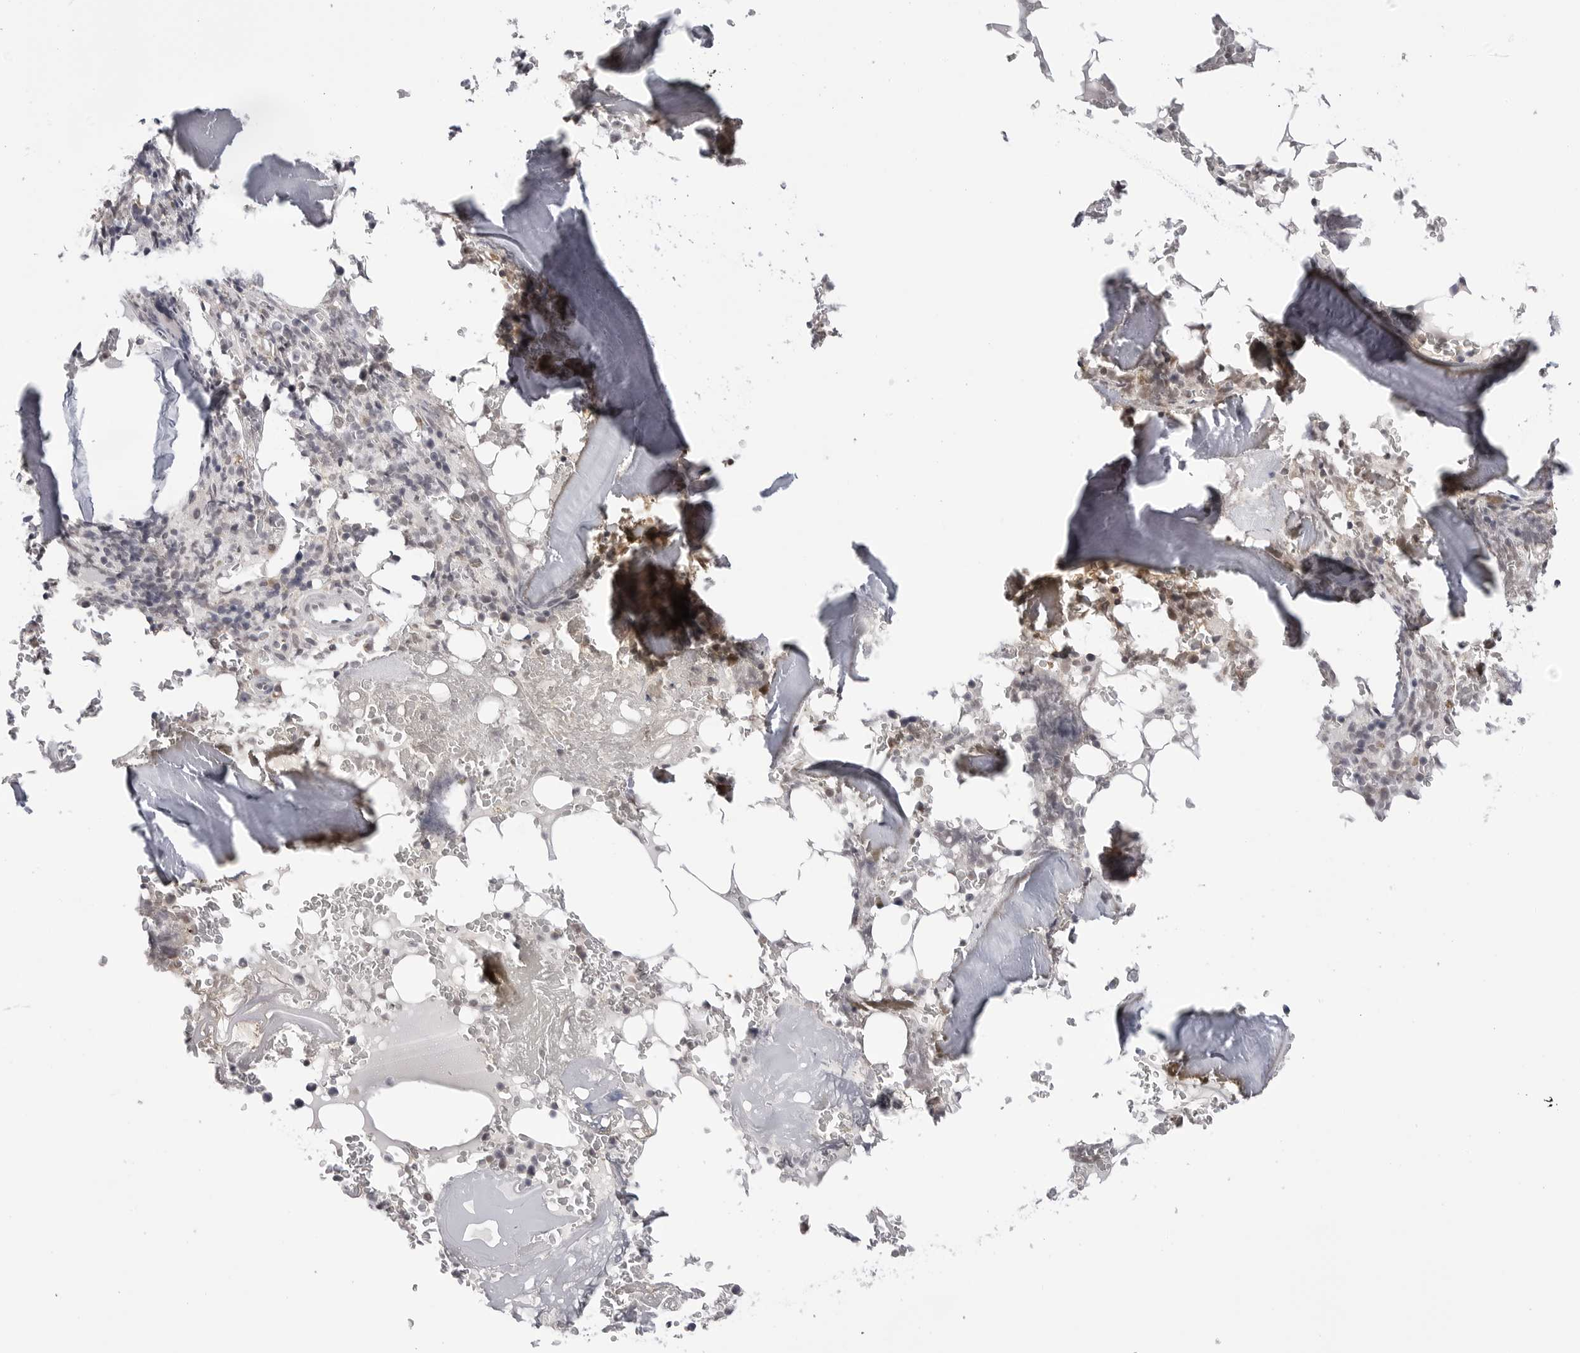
{"staining": {"intensity": "negative", "quantity": "none", "location": "none"}, "tissue": "bone marrow", "cell_type": "Hematopoietic cells", "image_type": "normal", "snomed": [{"axis": "morphology", "description": "Normal tissue, NOS"}, {"axis": "topography", "description": "Bone marrow"}], "caption": "DAB (3,3'-diaminobenzidine) immunohistochemical staining of benign human bone marrow demonstrates no significant positivity in hematopoietic cells.", "gene": "CDK20", "patient": {"sex": "male", "age": 58}}